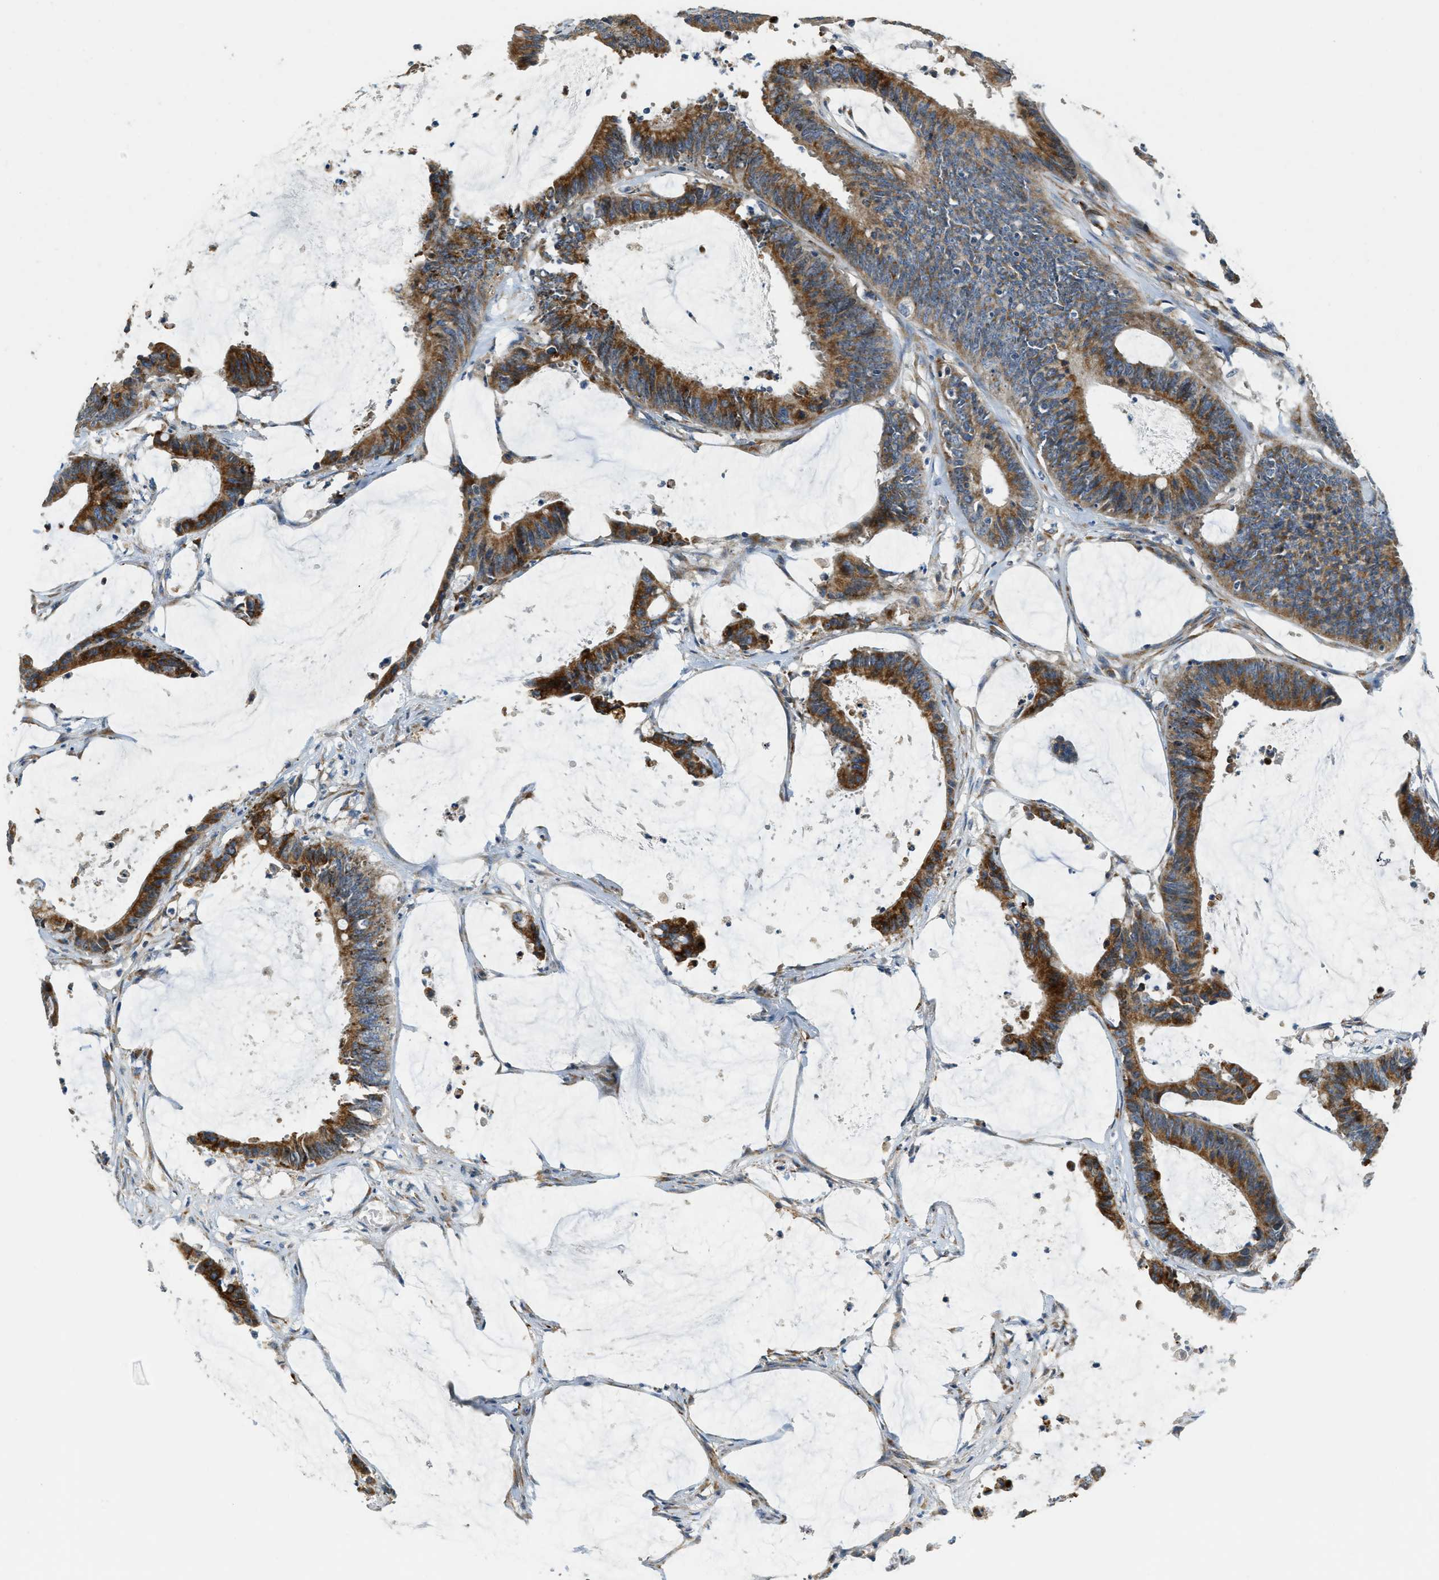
{"staining": {"intensity": "strong", "quantity": ">75%", "location": "cytoplasmic/membranous"}, "tissue": "colorectal cancer", "cell_type": "Tumor cells", "image_type": "cancer", "snomed": [{"axis": "morphology", "description": "Adenocarcinoma, NOS"}, {"axis": "topography", "description": "Rectum"}], "caption": "Protein analysis of adenocarcinoma (colorectal) tissue displays strong cytoplasmic/membranous staining in about >75% of tumor cells. The staining was performed using DAB (3,3'-diaminobenzidine) to visualize the protein expression in brown, while the nuclei were stained in blue with hematoxylin (Magnification: 20x).", "gene": "HERC2", "patient": {"sex": "female", "age": 66}}